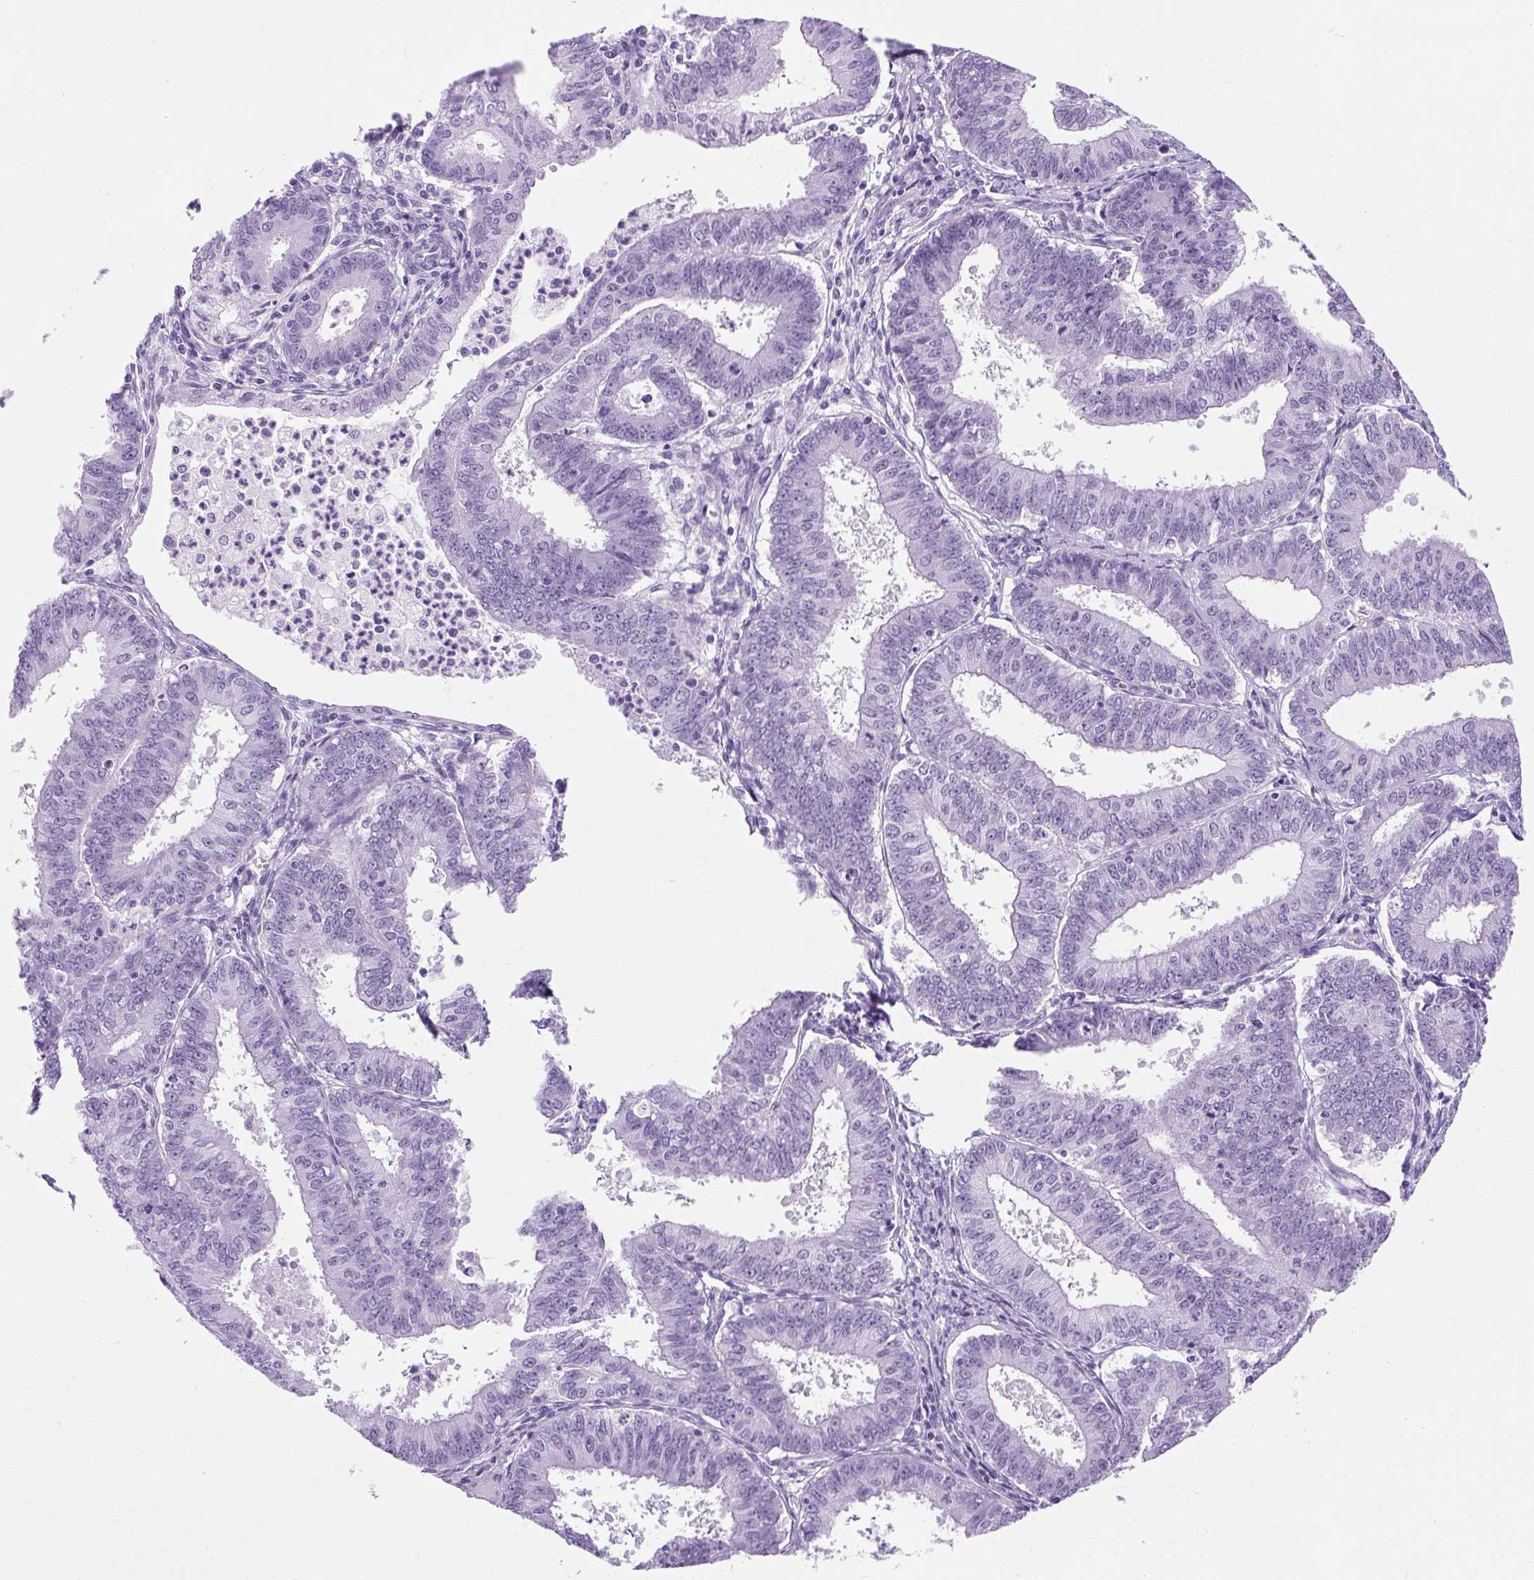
{"staining": {"intensity": "negative", "quantity": "none", "location": "none"}, "tissue": "endometrial cancer", "cell_type": "Tumor cells", "image_type": "cancer", "snomed": [{"axis": "morphology", "description": "Adenocarcinoma, NOS"}, {"axis": "topography", "description": "Endometrium"}], "caption": "Protein analysis of endometrial adenocarcinoma shows no significant positivity in tumor cells.", "gene": "RYBP", "patient": {"sex": "female", "age": 73}}